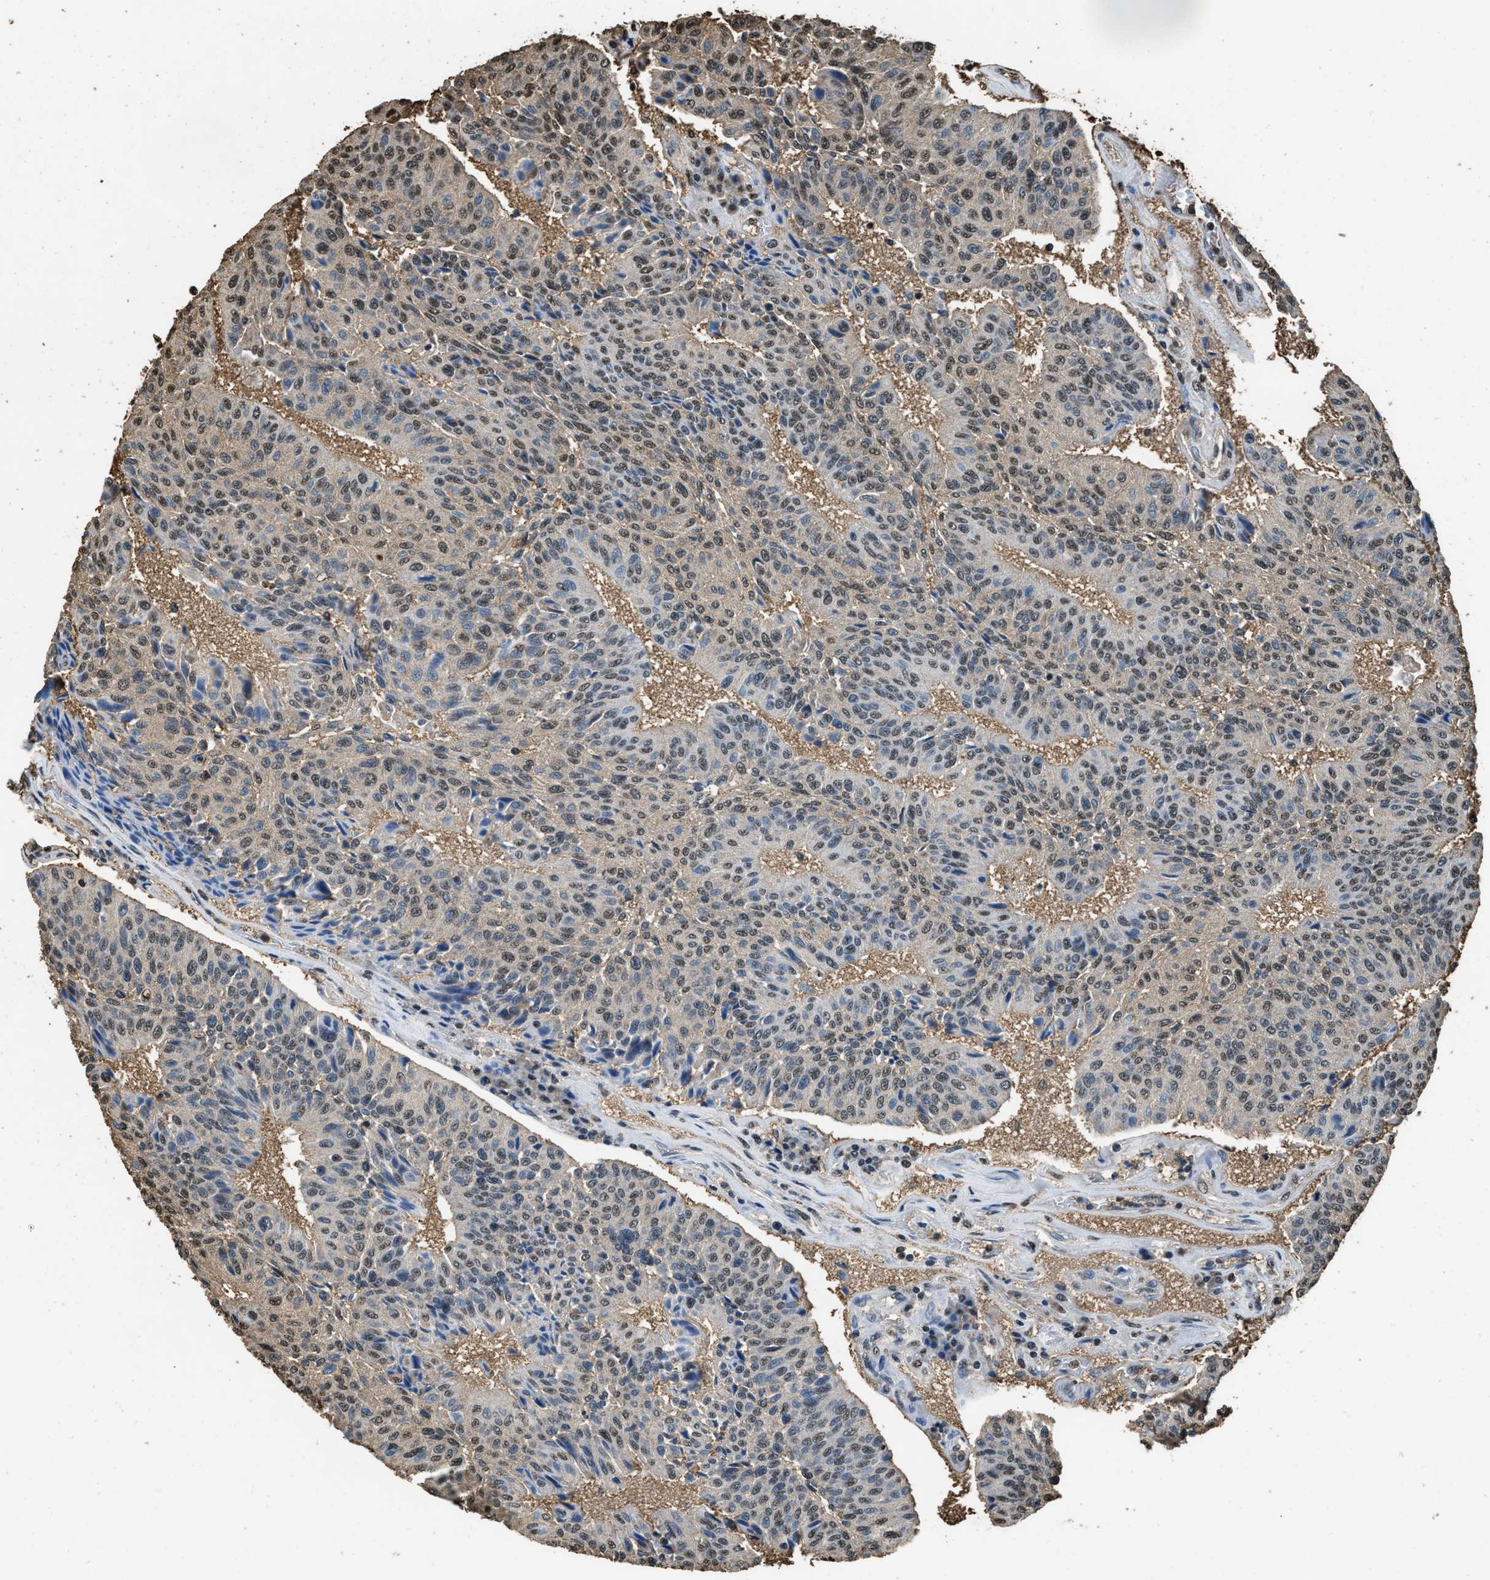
{"staining": {"intensity": "moderate", "quantity": ">75%", "location": "nuclear"}, "tissue": "urothelial cancer", "cell_type": "Tumor cells", "image_type": "cancer", "snomed": [{"axis": "morphology", "description": "Urothelial carcinoma, High grade"}, {"axis": "topography", "description": "Urinary bladder"}], "caption": "Immunohistochemical staining of urothelial cancer reveals medium levels of moderate nuclear protein staining in about >75% of tumor cells.", "gene": "GAPDH", "patient": {"sex": "male", "age": 66}}